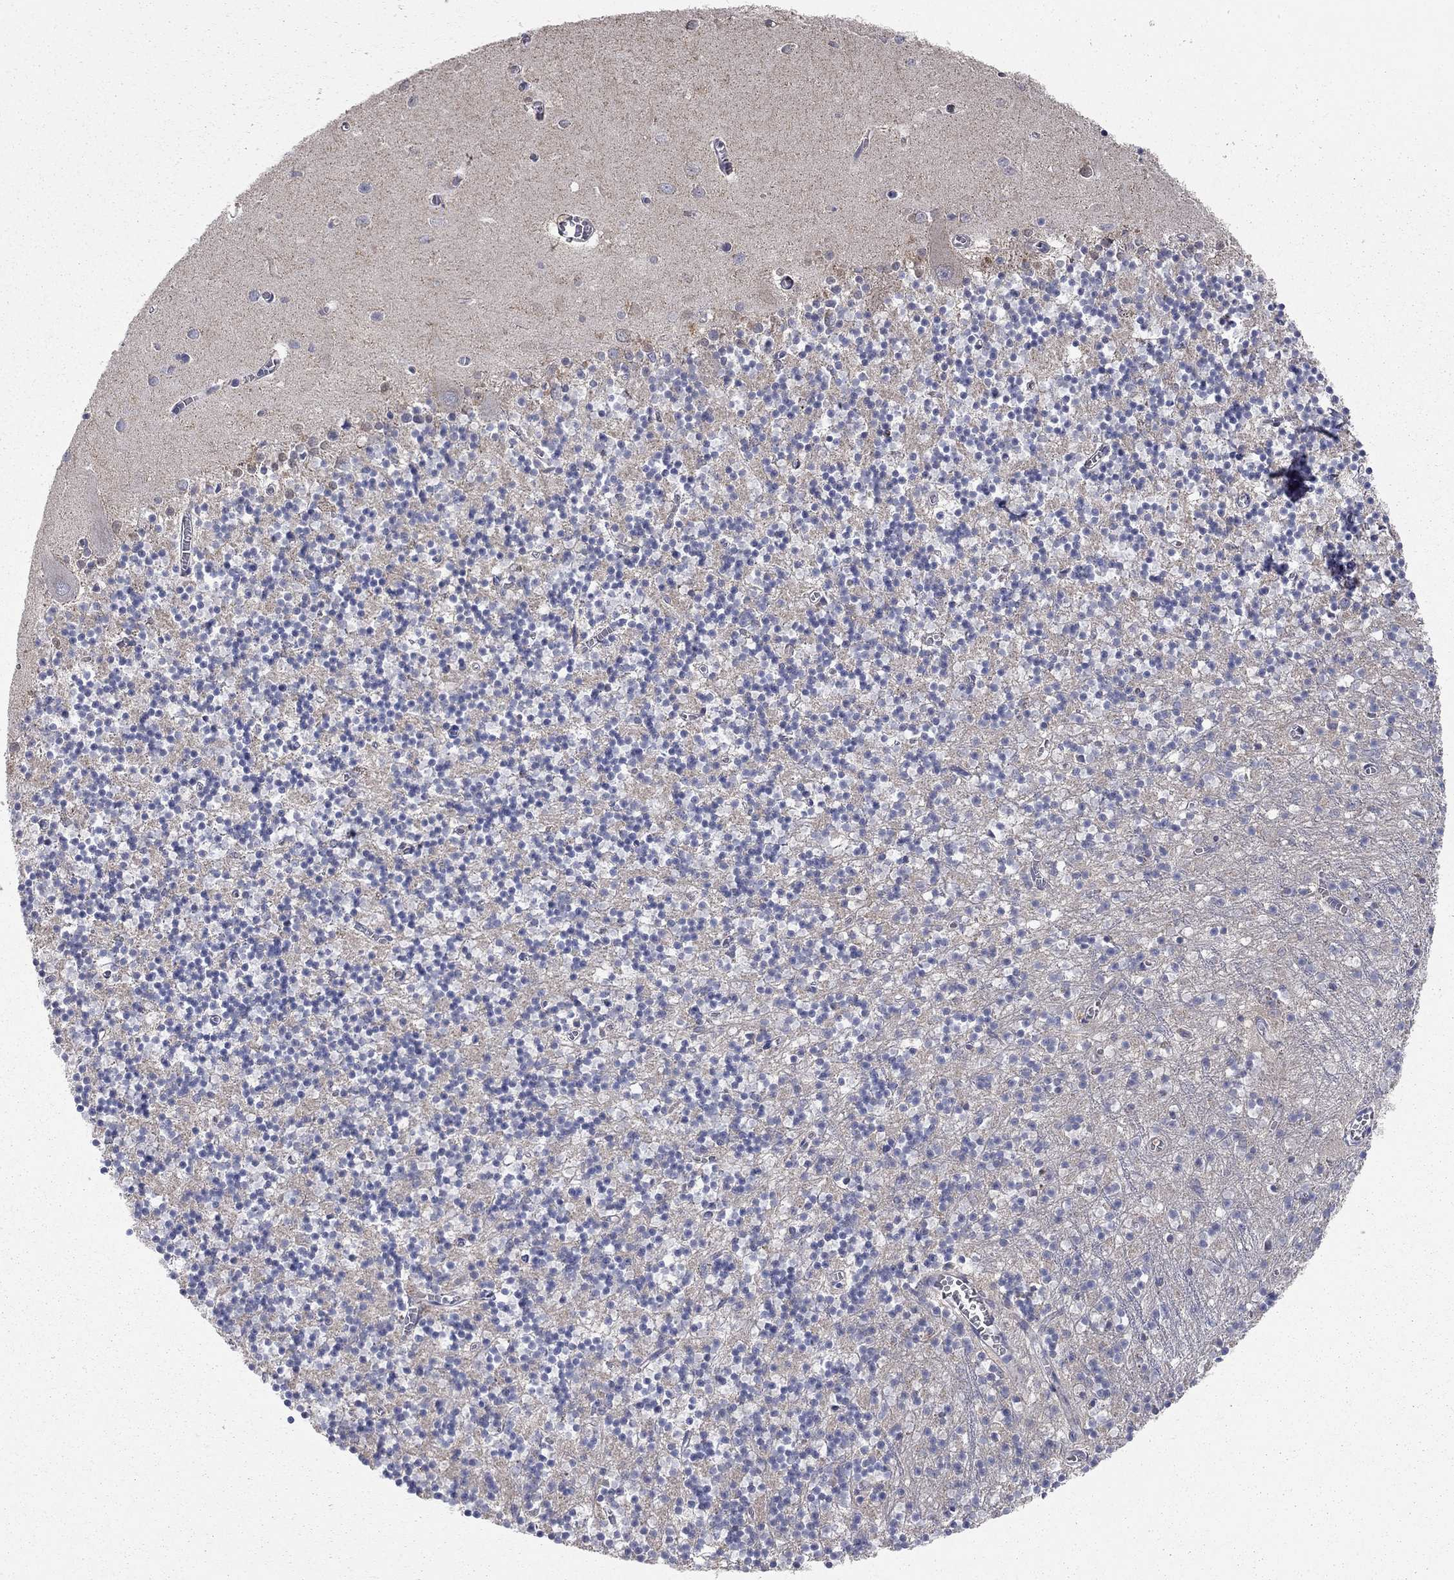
{"staining": {"intensity": "moderate", "quantity": "<25%", "location": "cytoplasmic/membranous"}, "tissue": "cerebellum", "cell_type": "Cells in granular layer", "image_type": "normal", "snomed": [{"axis": "morphology", "description": "Normal tissue, NOS"}, {"axis": "topography", "description": "Cerebellum"}], "caption": "A histopathology image of human cerebellum stained for a protein demonstrates moderate cytoplasmic/membranous brown staining in cells in granular layer. The staining was performed using DAB, with brown indicating positive protein expression. Nuclei are stained blue with hematoxylin.", "gene": "CFAP161", "patient": {"sex": "female", "age": 64}}